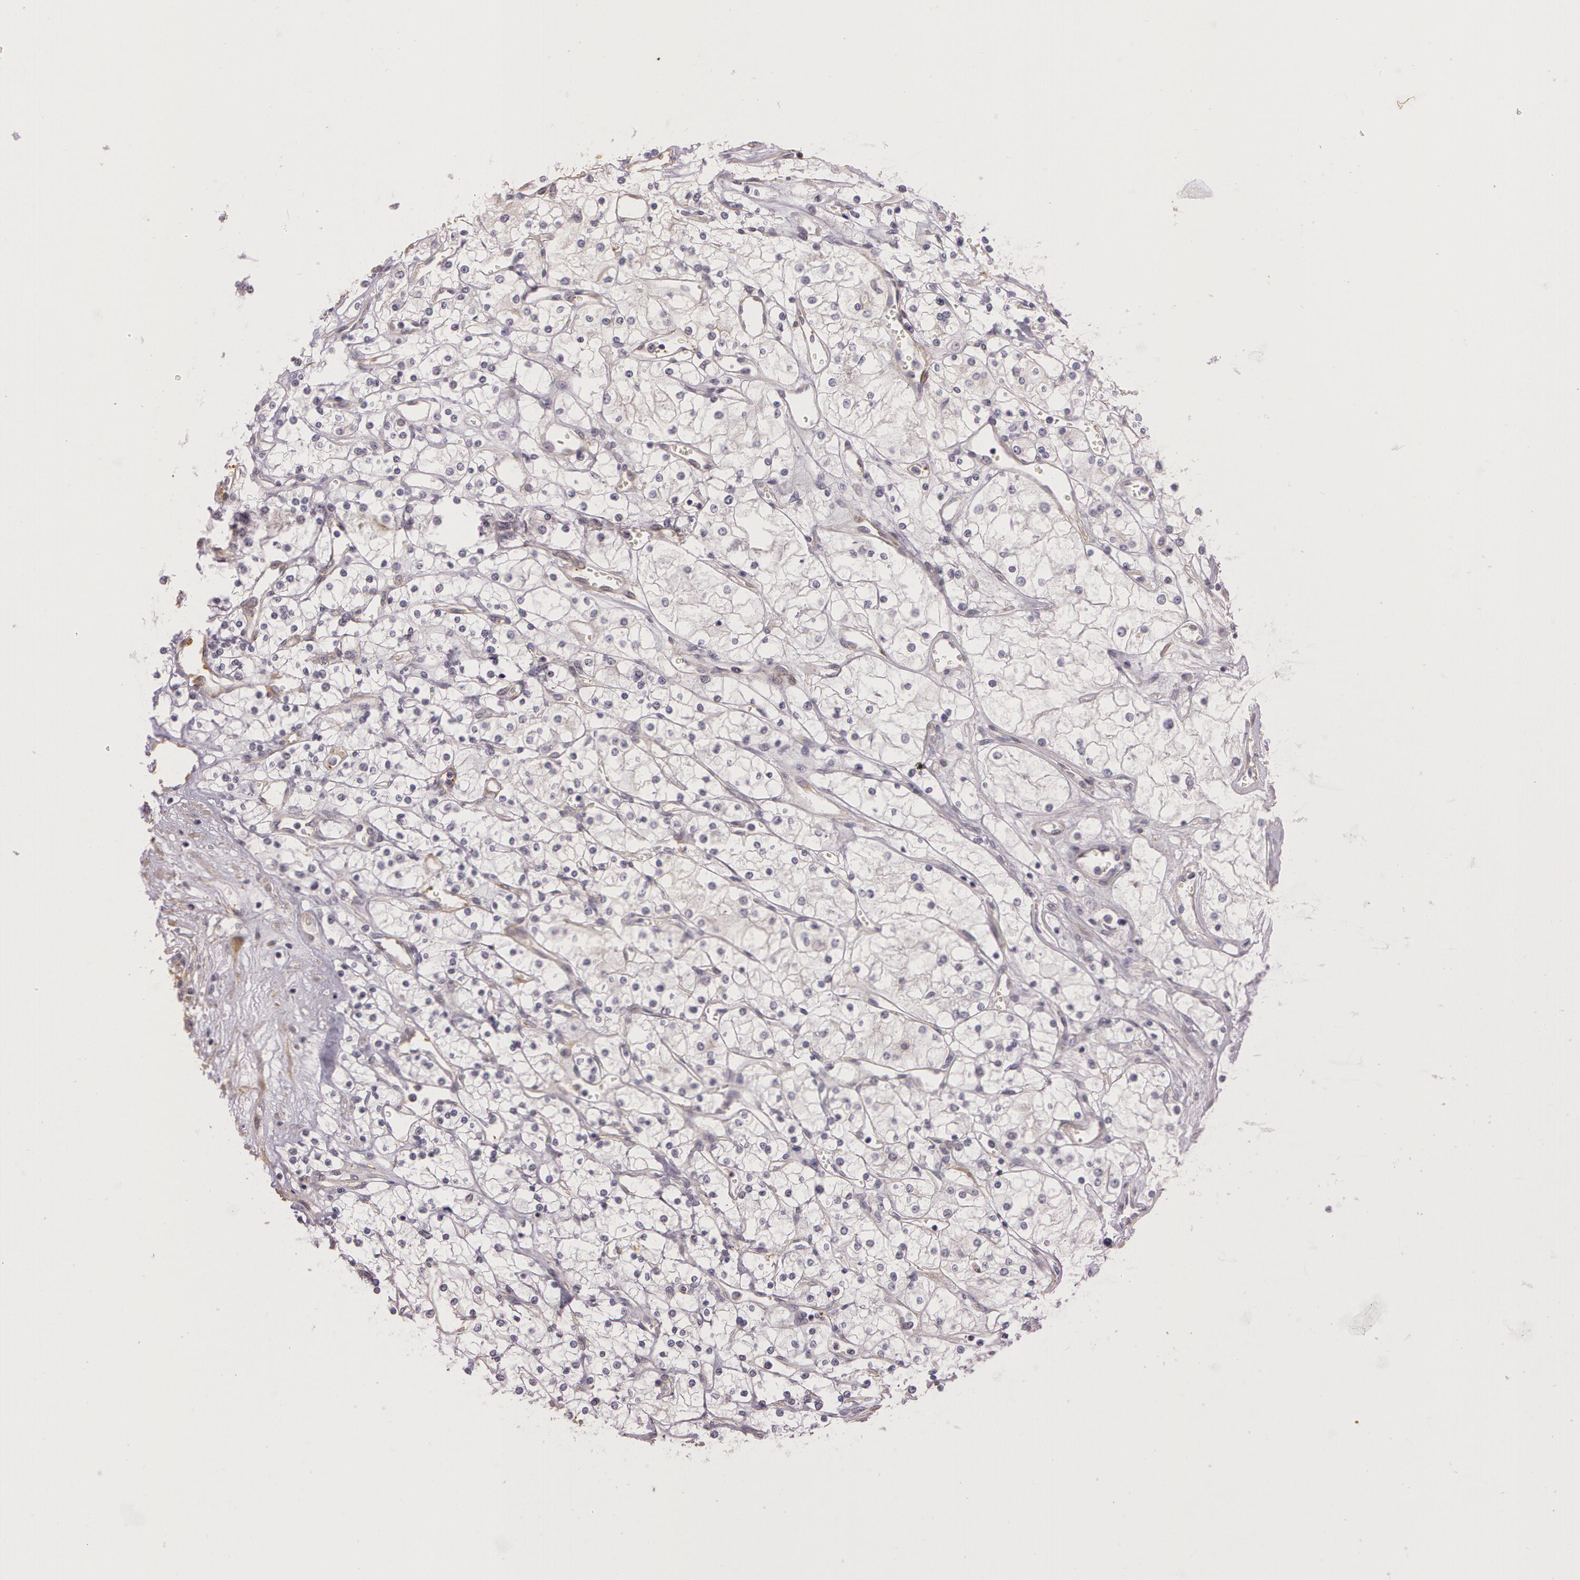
{"staining": {"intensity": "negative", "quantity": "none", "location": "none"}, "tissue": "renal cancer", "cell_type": "Tumor cells", "image_type": "cancer", "snomed": [{"axis": "morphology", "description": "Adenocarcinoma, NOS"}, {"axis": "topography", "description": "Kidney"}], "caption": "DAB (3,3'-diaminobenzidine) immunohistochemical staining of human renal cancer (adenocarcinoma) displays no significant expression in tumor cells.", "gene": "G2E3", "patient": {"sex": "male", "age": 61}}